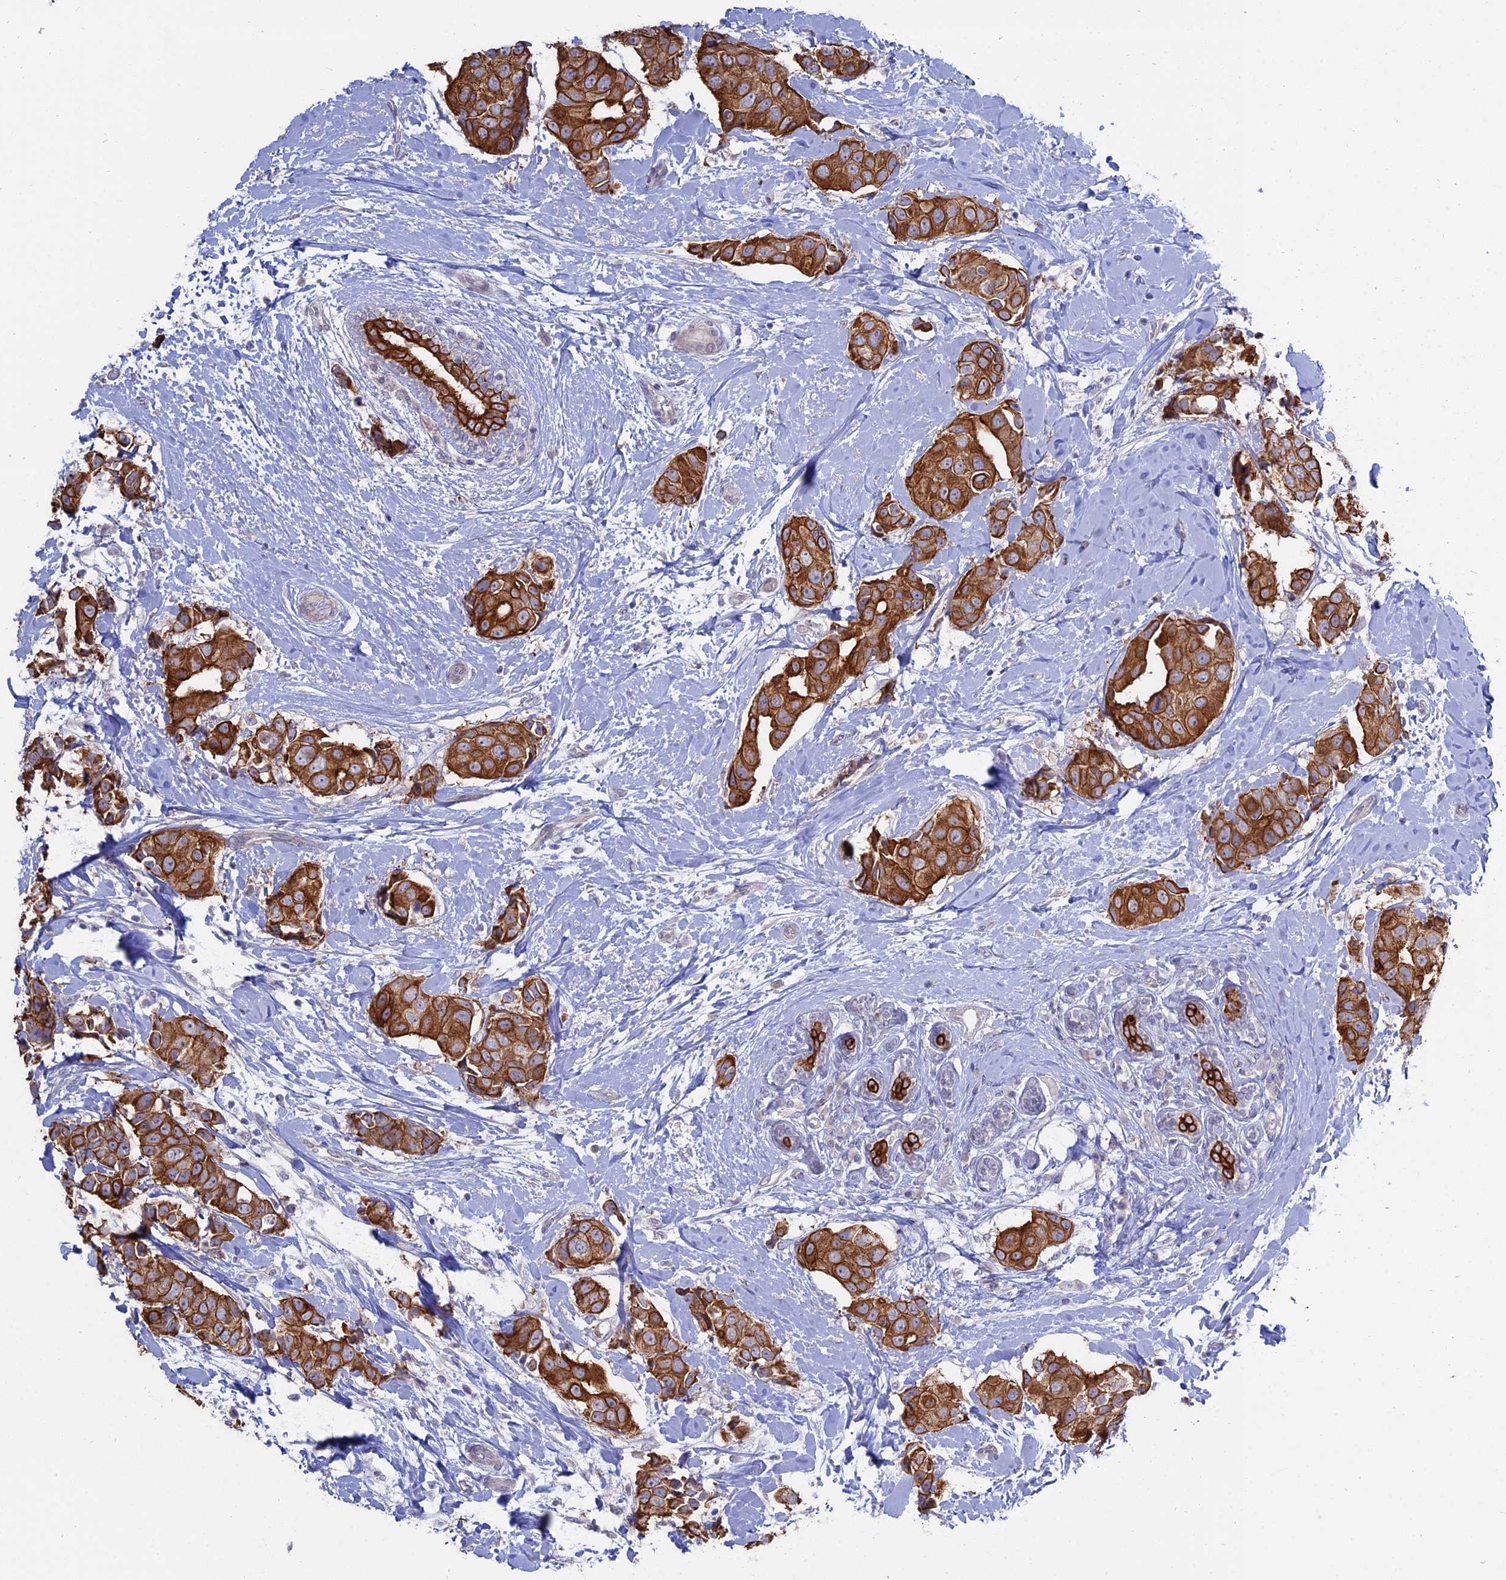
{"staining": {"intensity": "strong", "quantity": ">75%", "location": "cytoplasmic/membranous"}, "tissue": "breast cancer", "cell_type": "Tumor cells", "image_type": "cancer", "snomed": [{"axis": "morphology", "description": "Normal tissue, NOS"}, {"axis": "morphology", "description": "Duct carcinoma"}, {"axis": "topography", "description": "Breast"}], "caption": "Tumor cells reveal strong cytoplasmic/membranous positivity in about >75% of cells in breast cancer. The staining was performed using DAB (3,3'-diaminobenzidine), with brown indicating positive protein expression. Nuclei are stained blue with hematoxylin.", "gene": "MYO5B", "patient": {"sex": "female", "age": 39}}